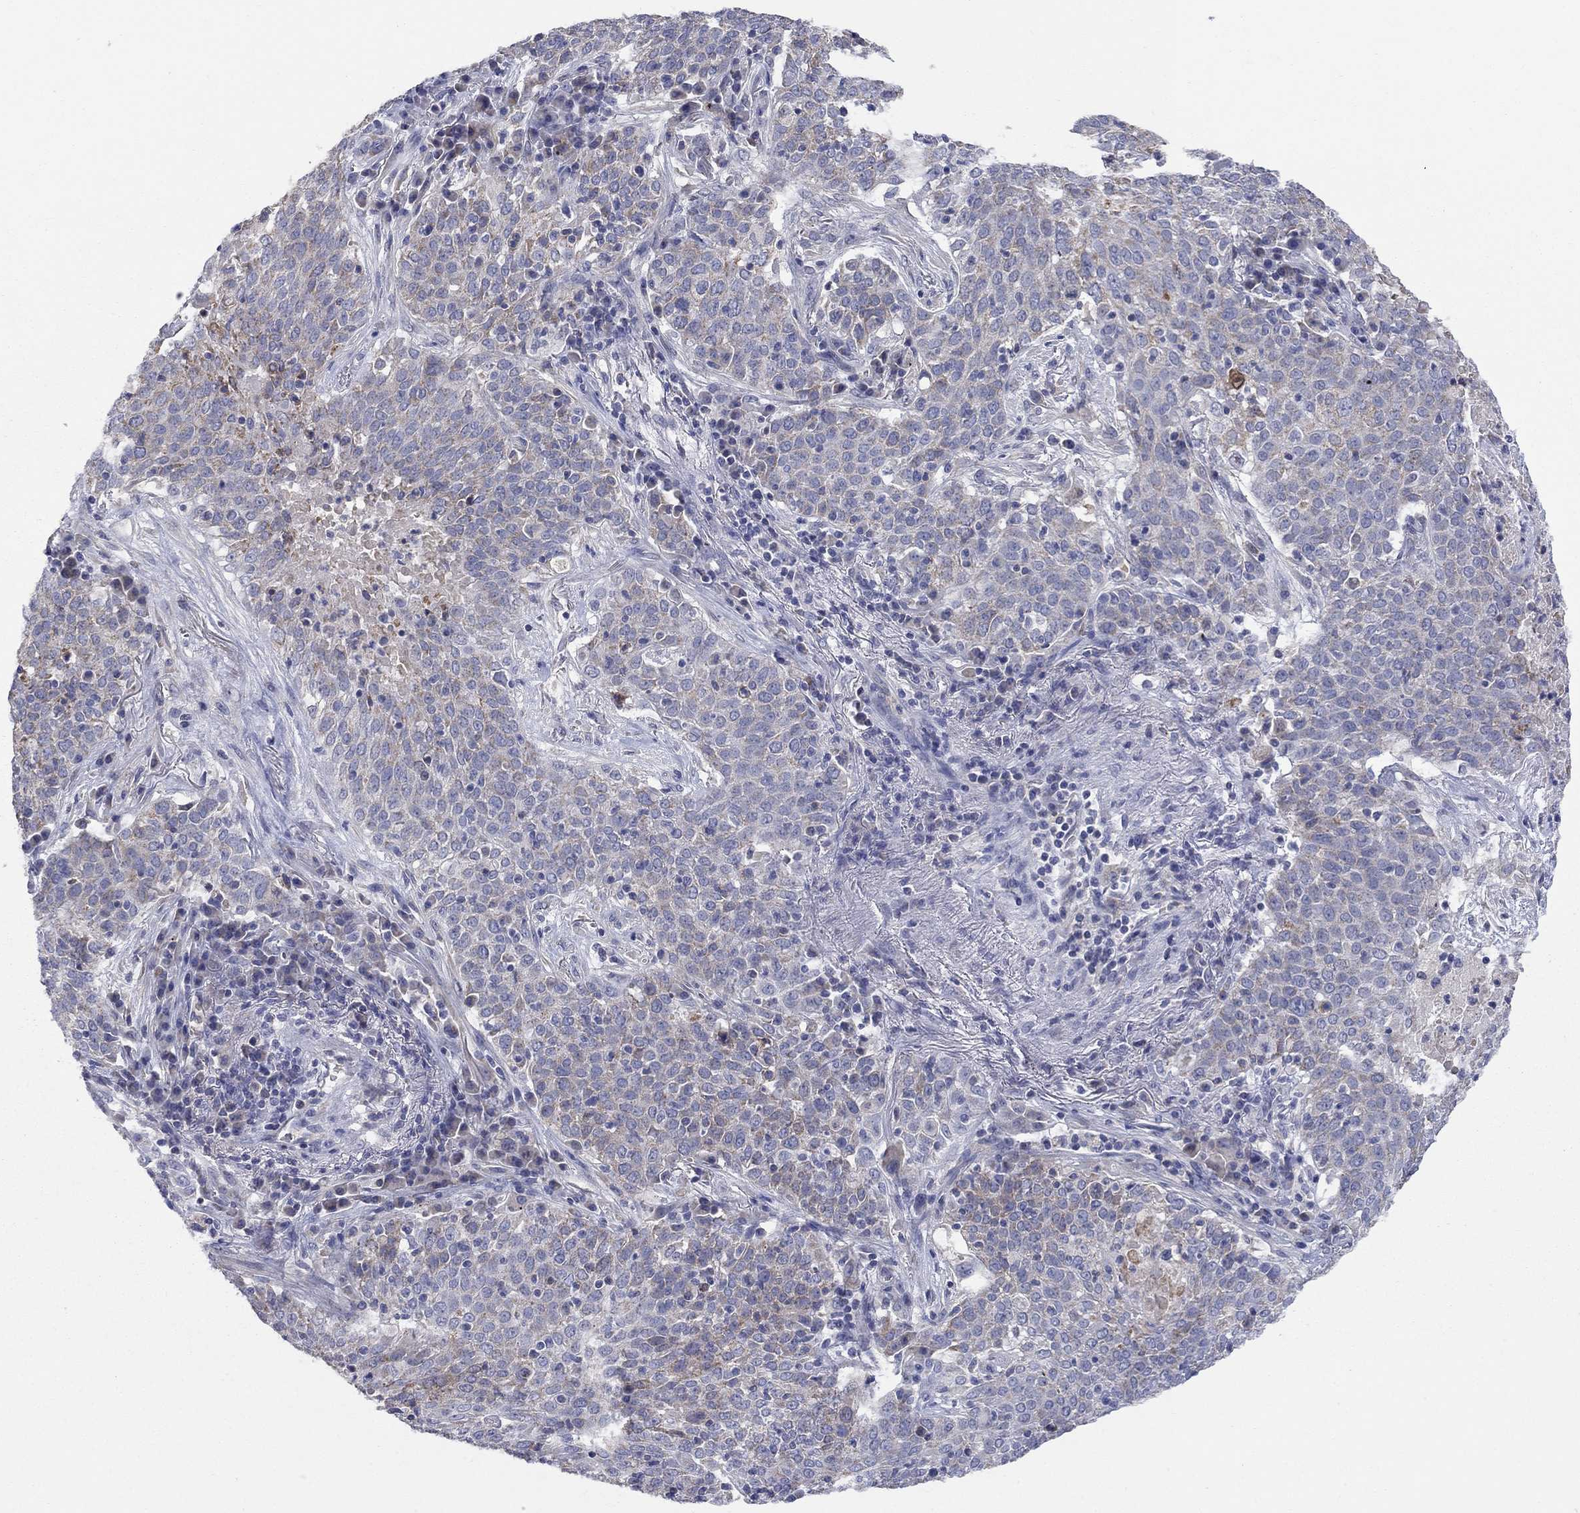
{"staining": {"intensity": "weak", "quantity": "<25%", "location": "cytoplasmic/membranous"}, "tissue": "lung cancer", "cell_type": "Tumor cells", "image_type": "cancer", "snomed": [{"axis": "morphology", "description": "Squamous cell carcinoma, NOS"}, {"axis": "topography", "description": "Lung"}], "caption": "A photomicrograph of human lung cancer (squamous cell carcinoma) is negative for staining in tumor cells.", "gene": "CLVS1", "patient": {"sex": "male", "age": 82}}